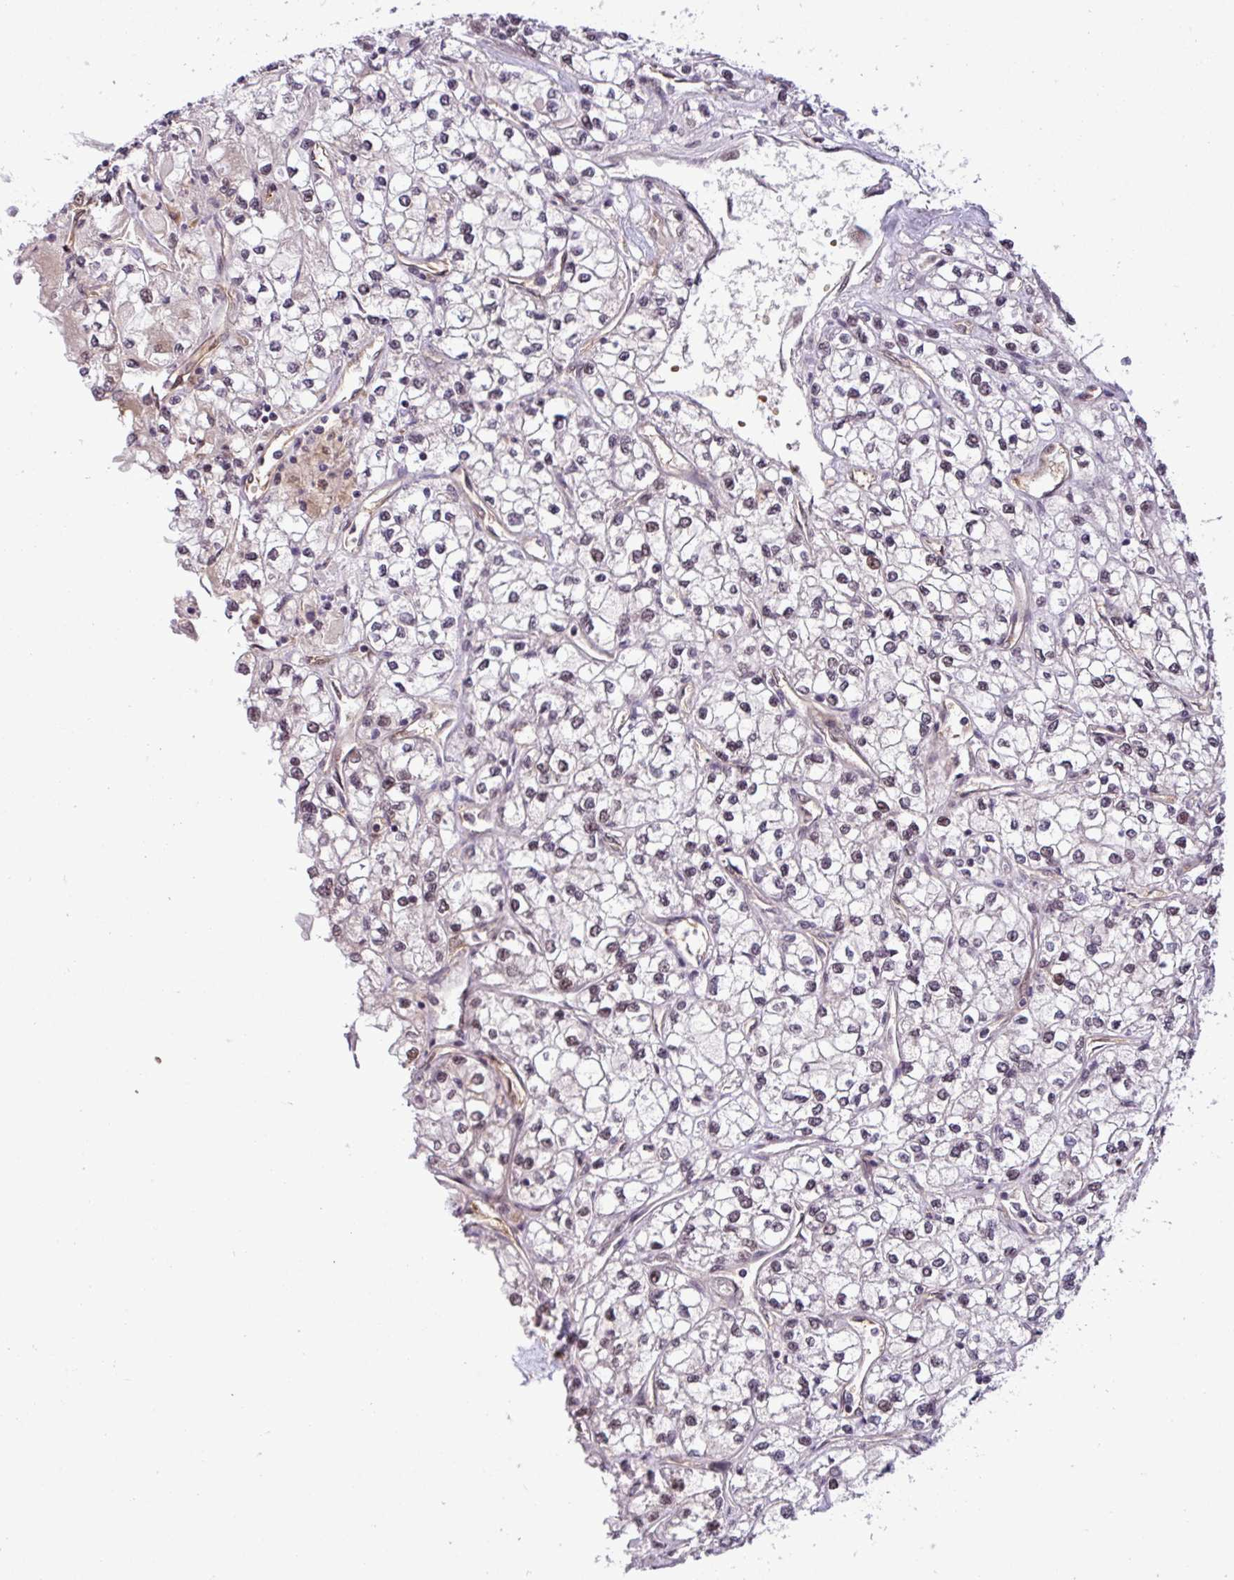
{"staining": {"intensity": "weak", "quantity": "25%-75%", "location": "nuclear"}, "tissue": "renal cancer", "cell_type": "Tumor cells", "image_type": "cancer", "snomed": [{"axis": "morphology", "description": "Adenocarcinoma, NOS"}, {"axis": "topography", "description": "Kidney"}], "caption": "Renal cancer stained with a protein marker reveals weak staining in tumor cells.", "gene": "C7orf50", "patient": {"sex": "male", "age": 80}}